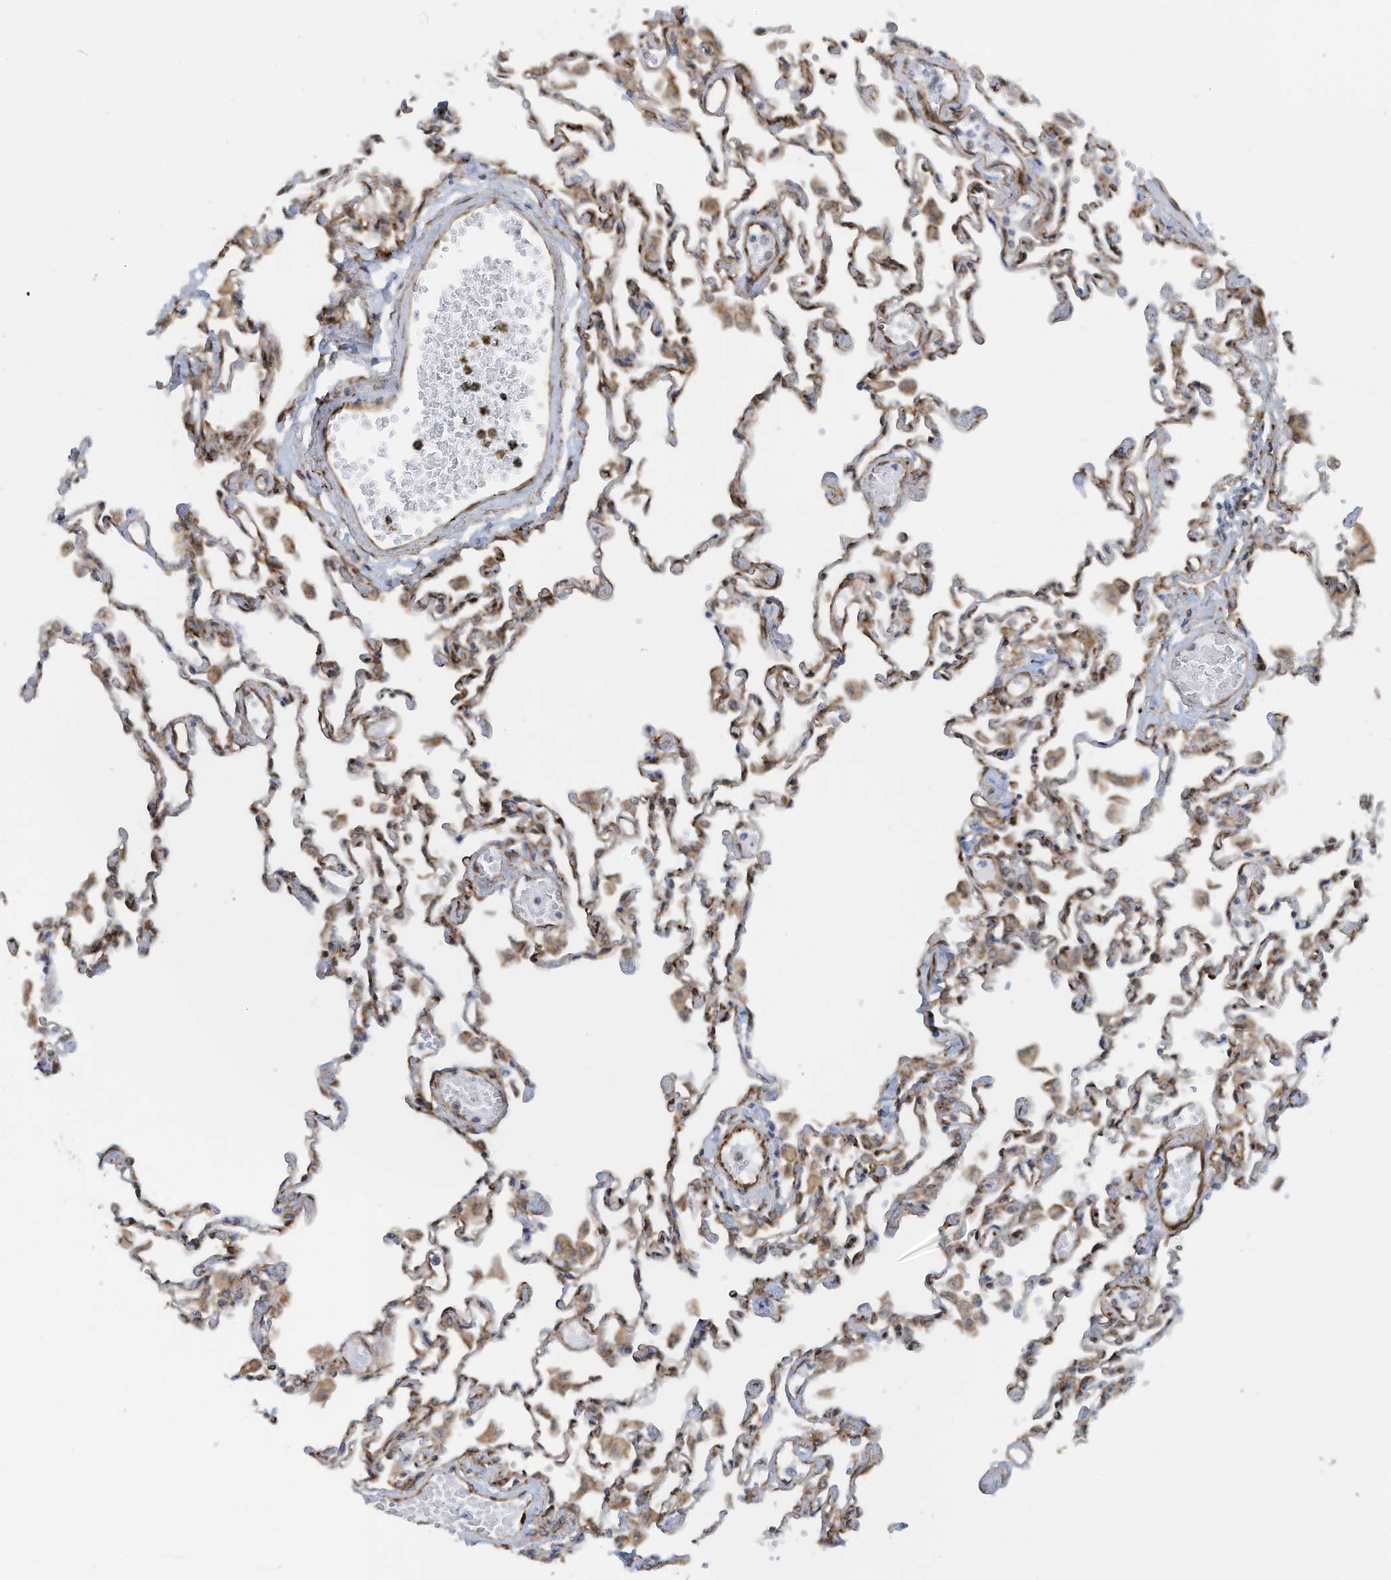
{"staining": {"intensity": "moderate", "quantity": "<25%", "location": "cytoplasmic/membranous"}, "tissue": "lung", "cell_type": "Alveolar cells", "image_type": "normal", "snomed": [{"axis": "morphology", "description": "Normal tissue, NOS"}, {"axis": "topography", "description": "Bronchus"}, {"axis": "topography", "description": "Lung"}], "caption": "Human lung stained with a brown dye exhibits moderate cytoplasmic/membranous positive expression in approximately <25% of alveolar cells.", "gene": "ZBTB45", "patient": {"sex": "female", "age": 49}}